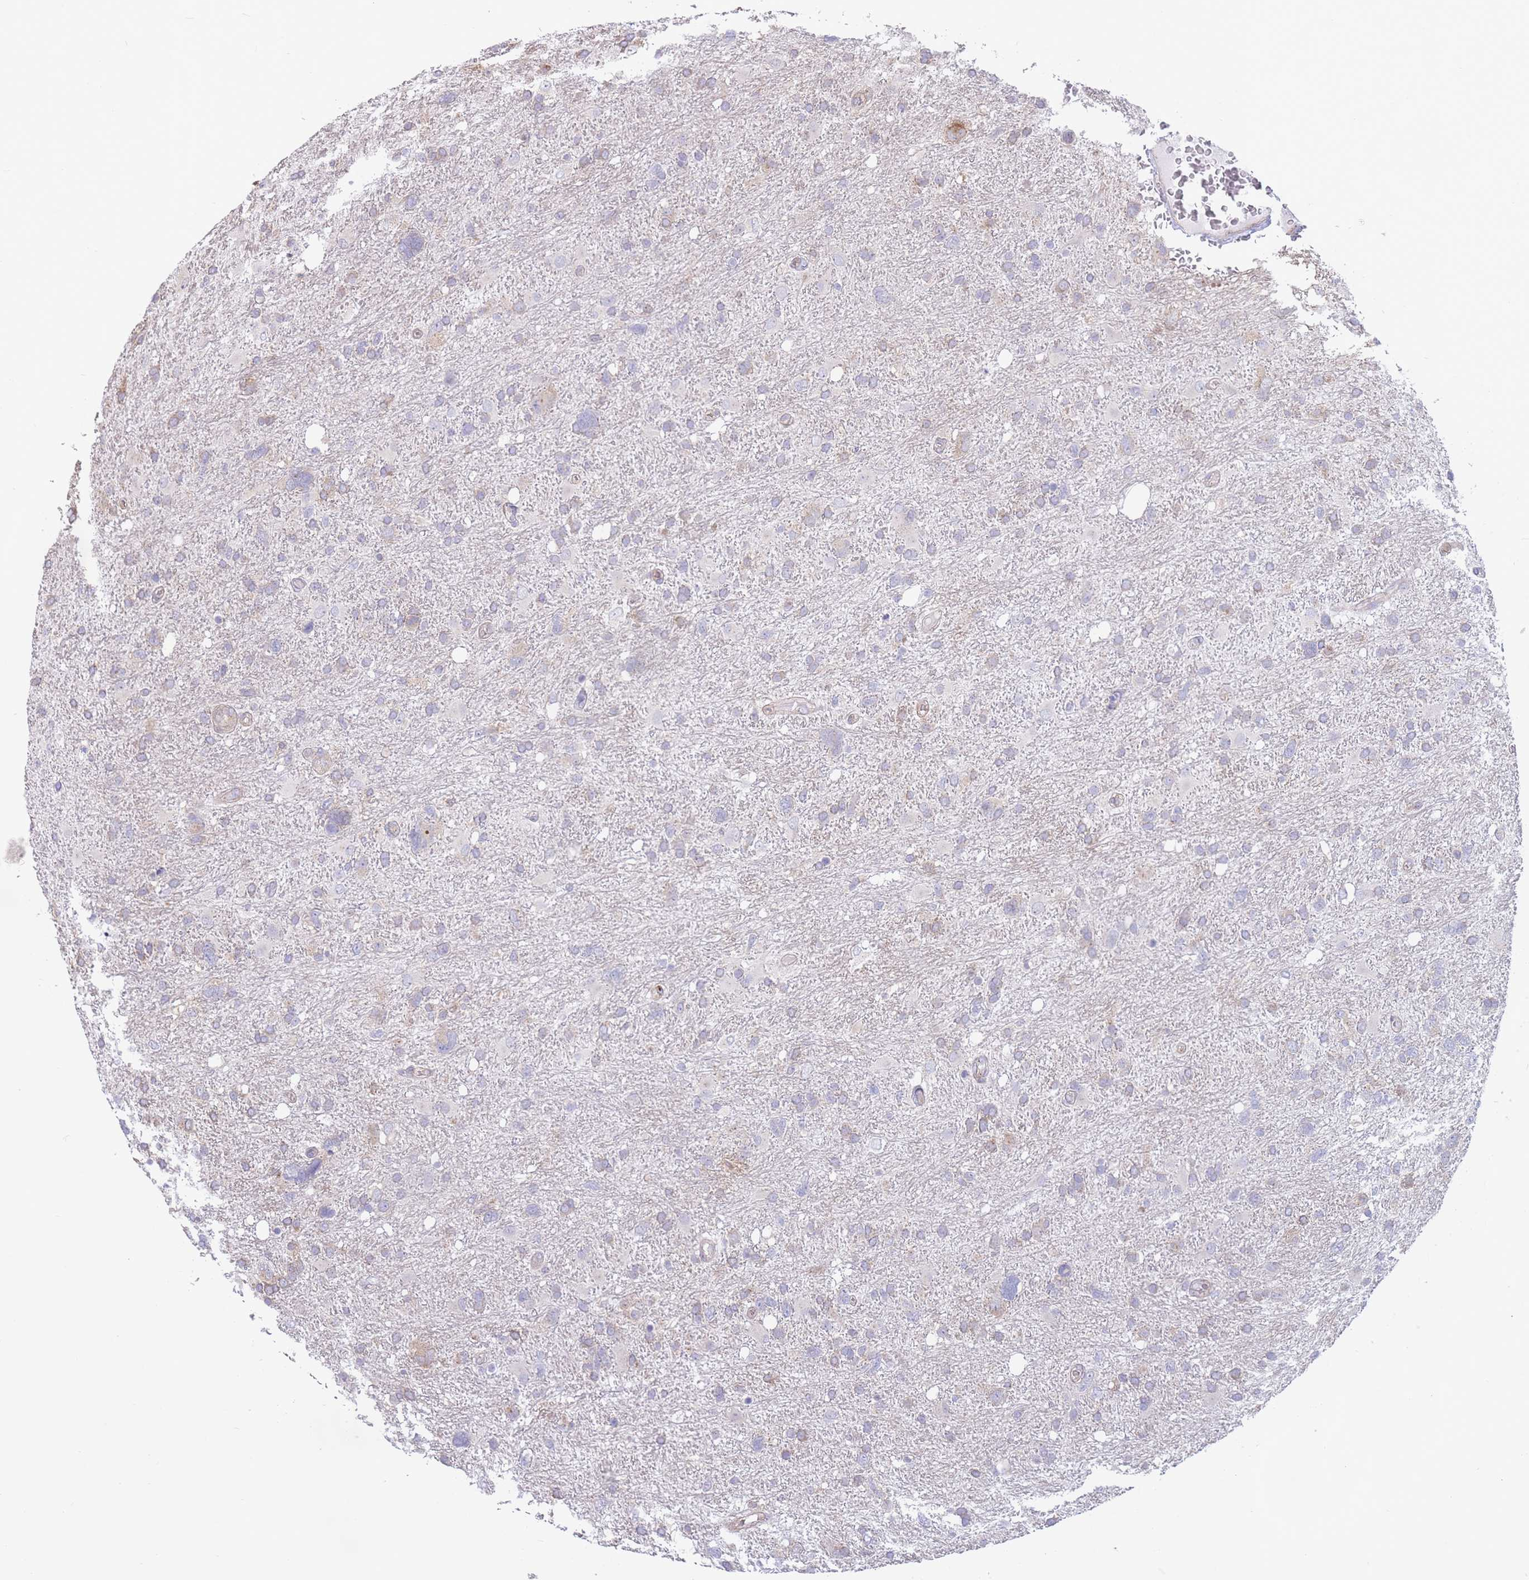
{"staining": {"intensity": "weak", "quantity": "<25%", "location": "cytoplasmic/membranous"}, "tissue": "glioma", "cell_type": "Tumor cells", "image_type": "cancer", "snomed": [{"axis": "morphology", "description": "Glioma, malignant, High grade"}, {"axis": "topography", "description": "Brain"}], "caption": "An IHC image of malignant glioma (high-grade) is shown. There is no staining in tumor cells of malignant glioma (high-grade).", "gene": "ALS2CL", "patient": {"sex": "male", "age": 61}}